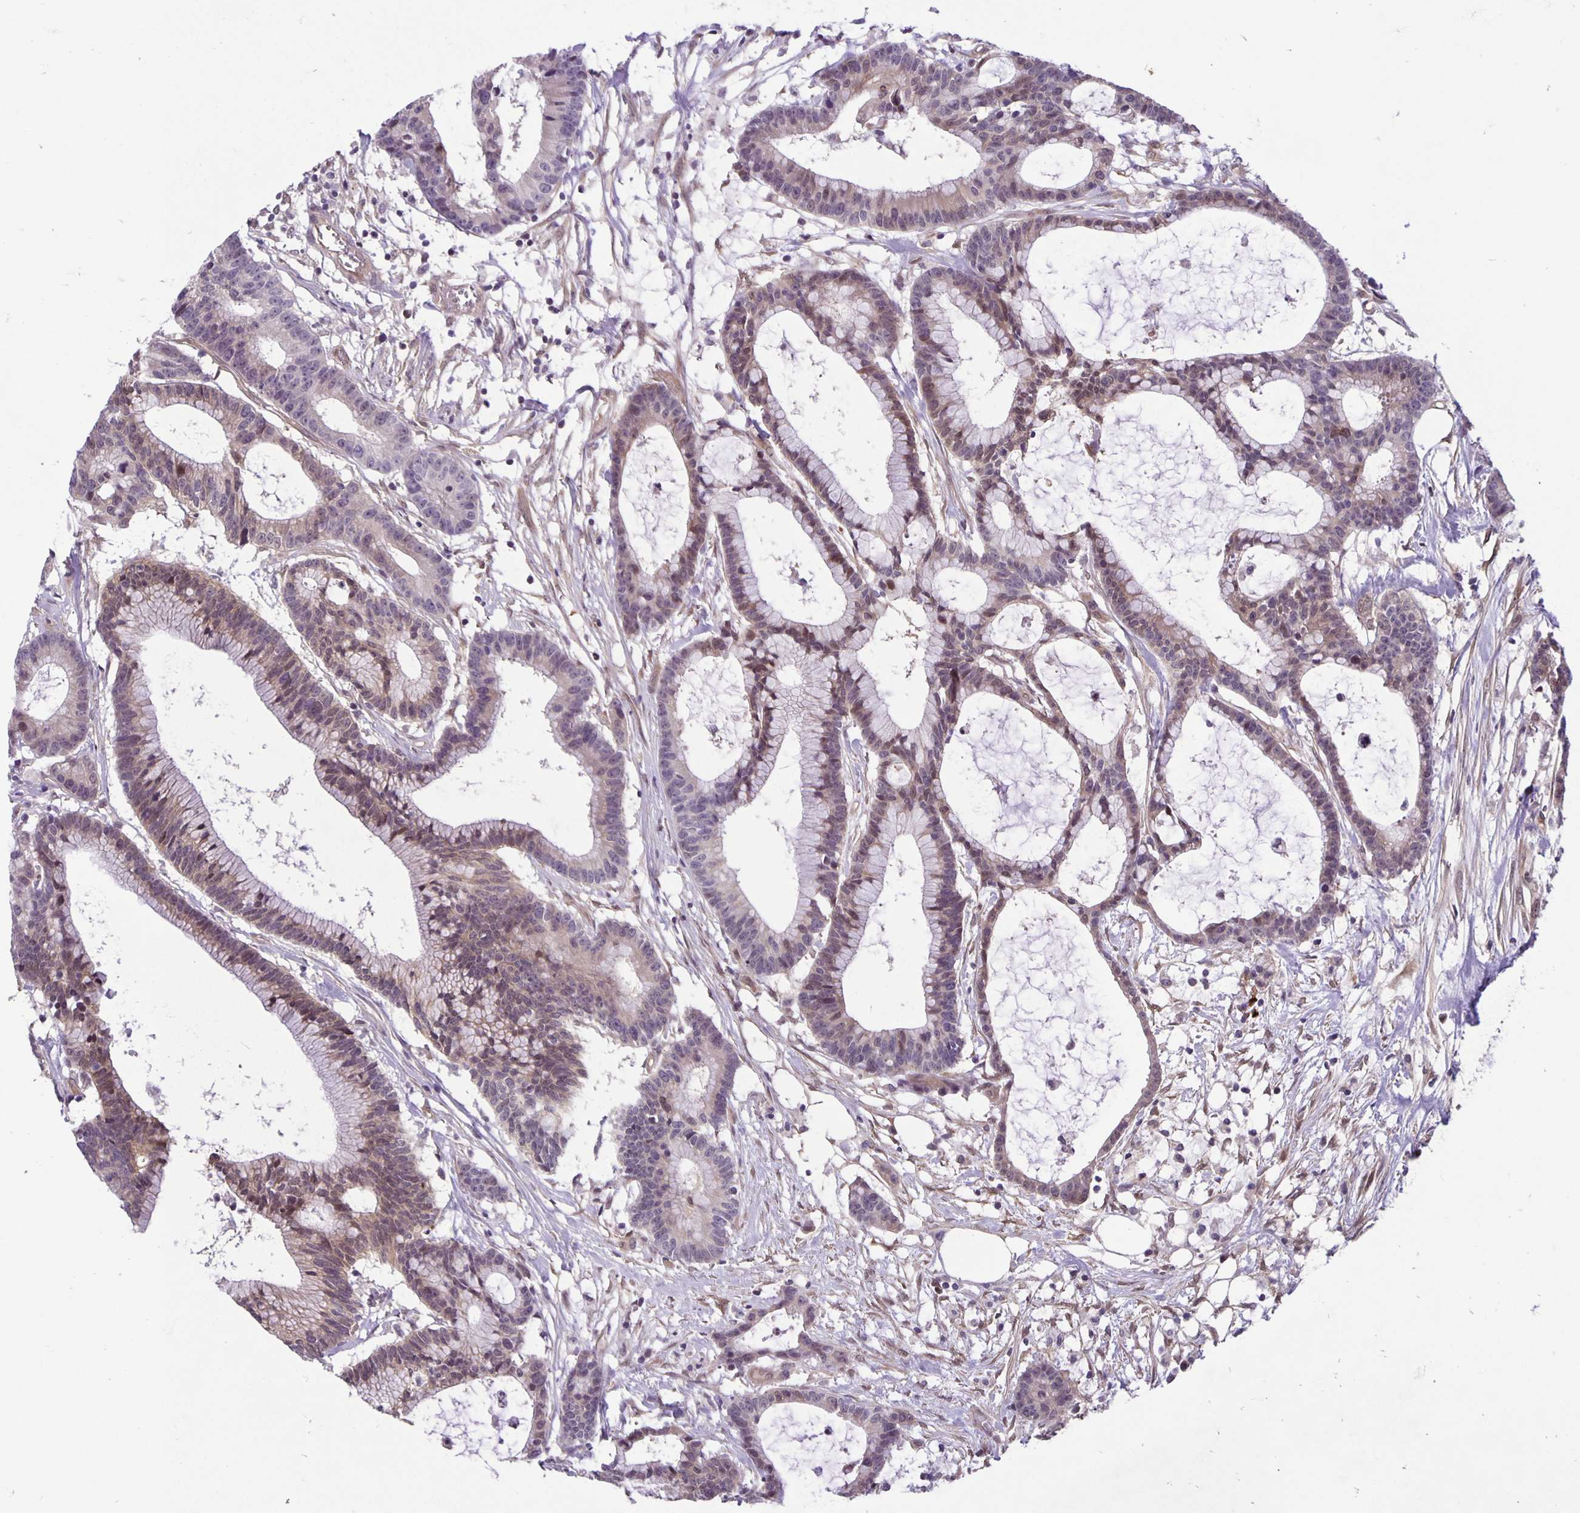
{"staining": {"intensity": "weak", "quantity": "<25%", "location": "cytoplasmic/membranous"}, "tissue": "colorectal cancer", "cell_type": "Tumor cells", "image_type": "cancer", "snomed": [{"axis": "morphology", "description": "Adenocarcinoma, NOS"}, {"axis": "topography", "description": "Colon"}], "caption": "This is an IHC image of adenocarcinoma (colorectal). There is no staining in tumor cells.", "gene": "TAX1BP3", "patient": {"sex": "female", "age": 78}}